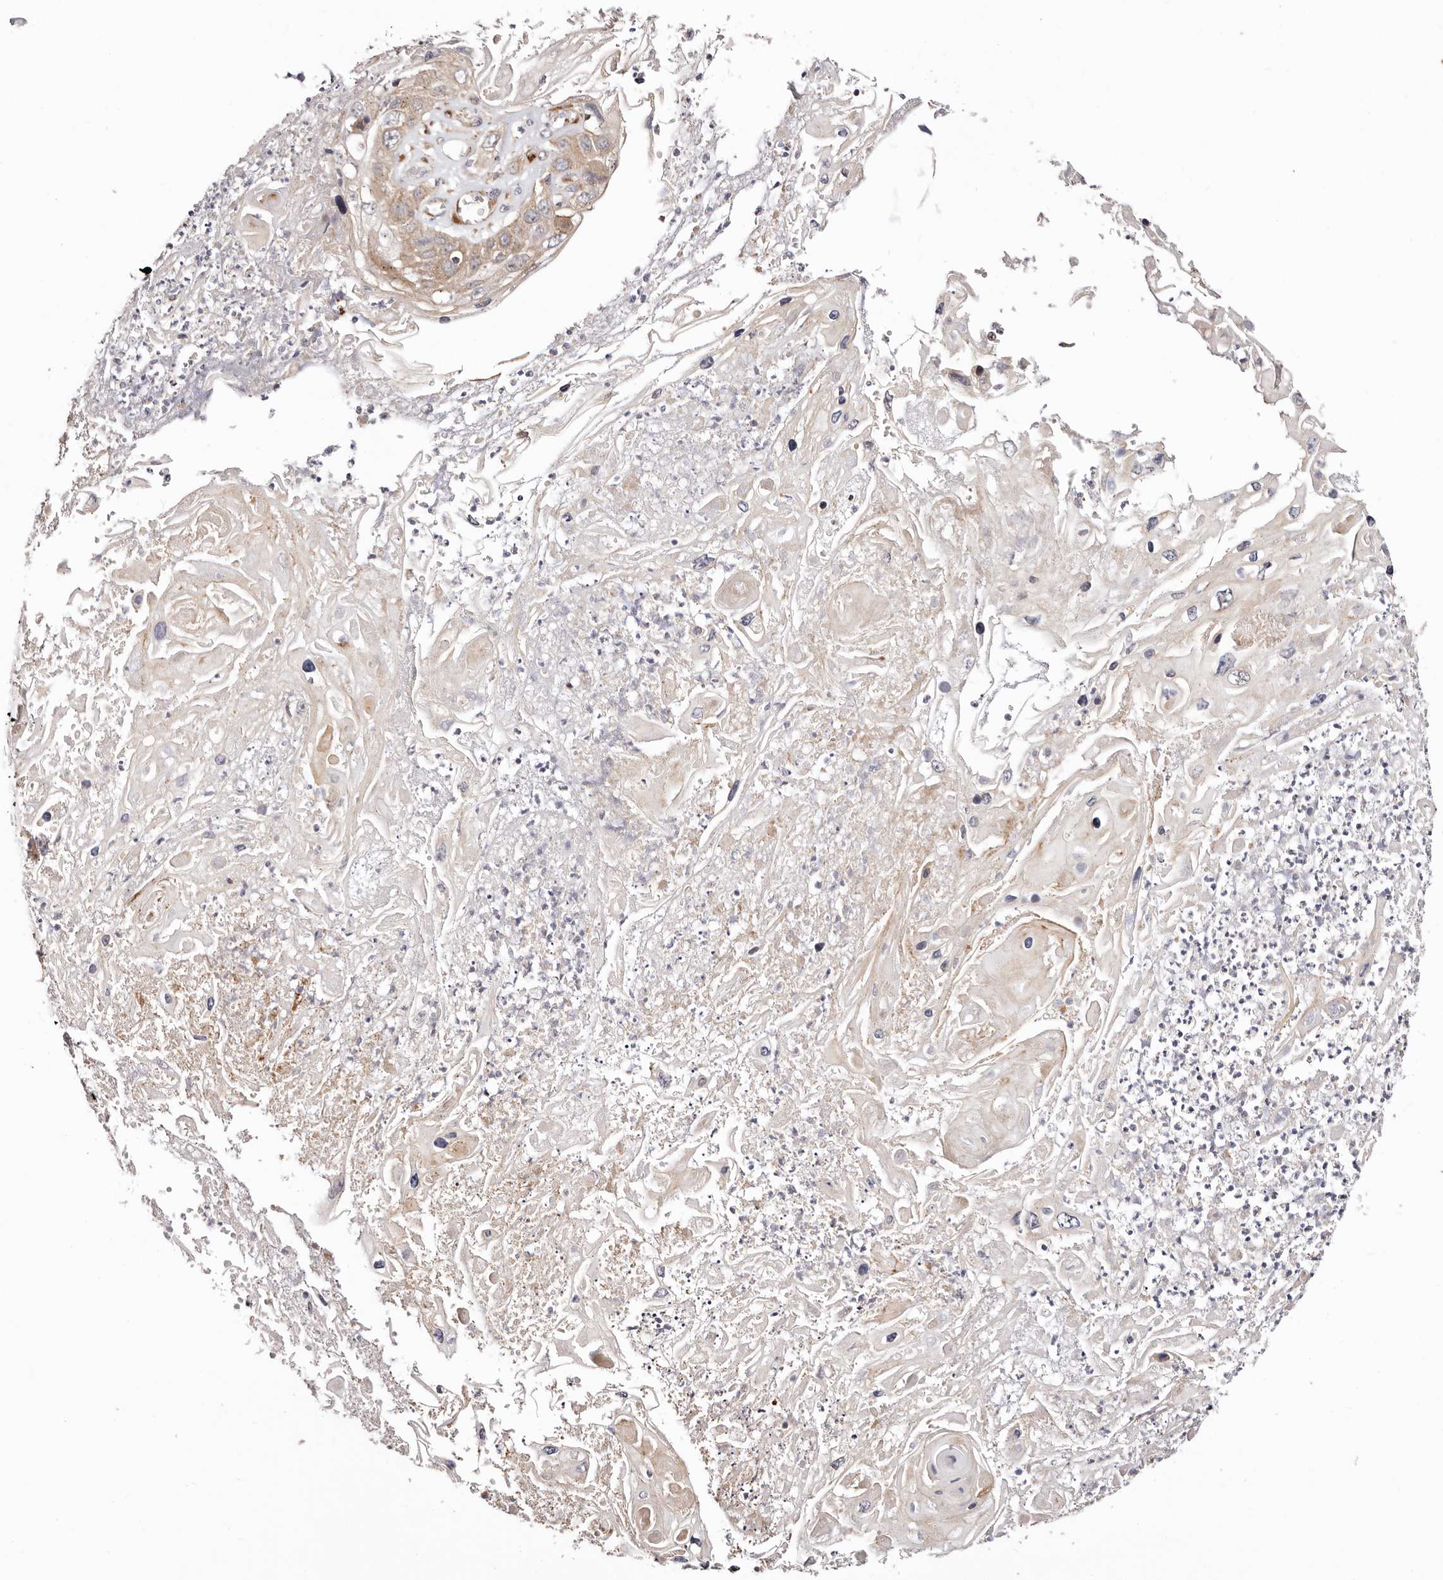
{"staining": {"intensity": "weak", "quantity": "<25%", "location": "cytoplasmic/membranous"}, "tissue": "skin cancer", "cell_type": "Tumor cells", "image_type": "cancer", "snomed": [{"axis": "morphology", "description": "Squamous cell carcinoma, NOS"}, {"axis": "topography", "description": "Skin"}], "caption": "DAB (3,3'-diaminobenzidine) immunohistochemical staining of human squamous cell carcinoma (skin) exhibits no significant staining in tumor cells.", "gene": "MAPK6", "patient": {"sex": "male", "age": 55}}